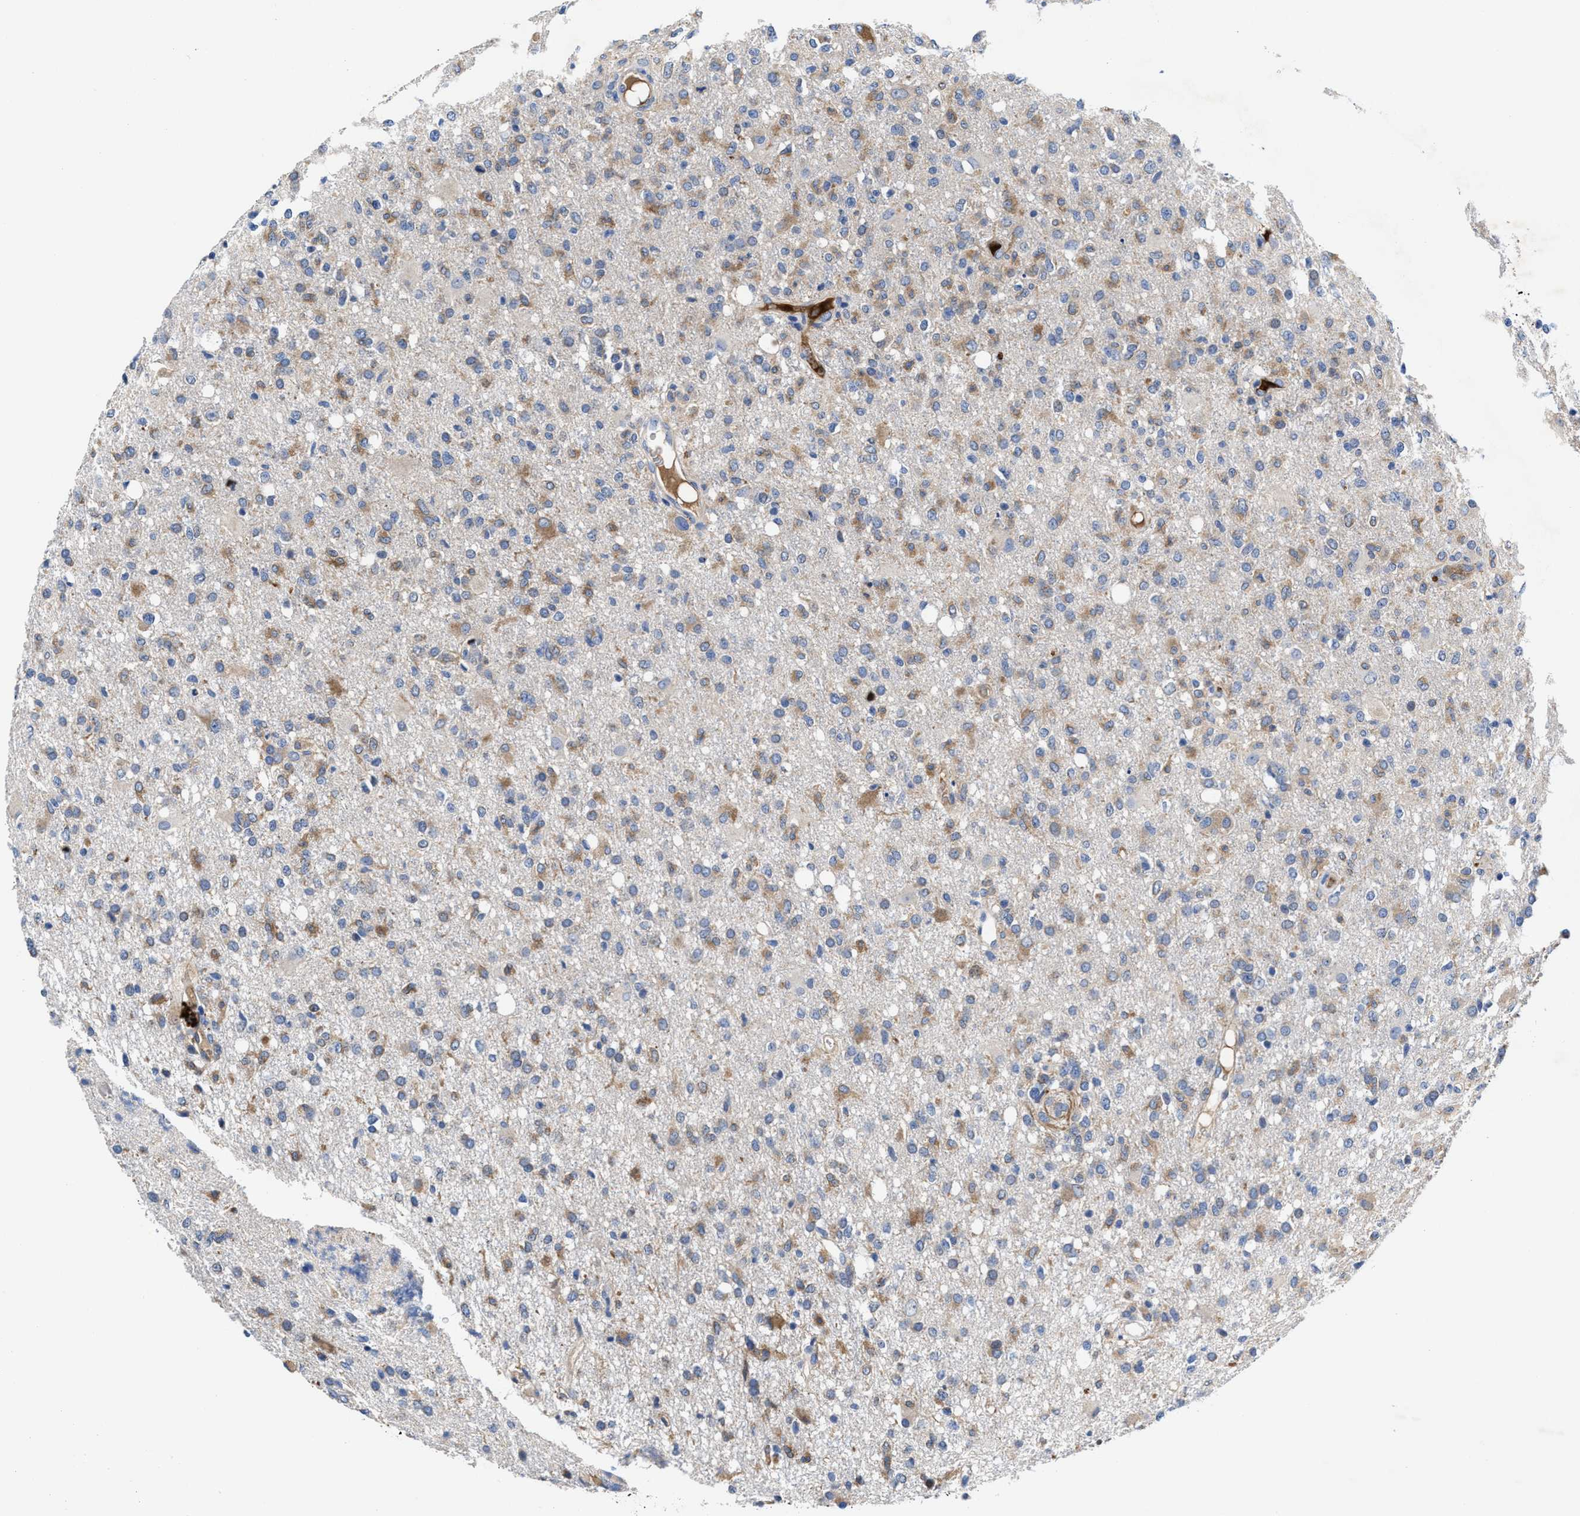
{"staining": {"intensity": "weak", "quantity": "25%-75%", "location": "cytoplasmic/membranous"}, "tissue": "glioma", "cell_type": "Tumor cells", "image_type": "cancer", "snomed": [{"axis": "morphology", "description": "Glioma, malignant, High grade"}, {"axis": "topography", "description": "Brain"}], "caption": "Immunohistochemistry (DAB) staining of human glioma displays weak cytoplasmic/membranous protein staining in approximately 25%-75% of tumor cells.", "gene": "DHRS13", "patient": {"sex": "female", "age": 57}}